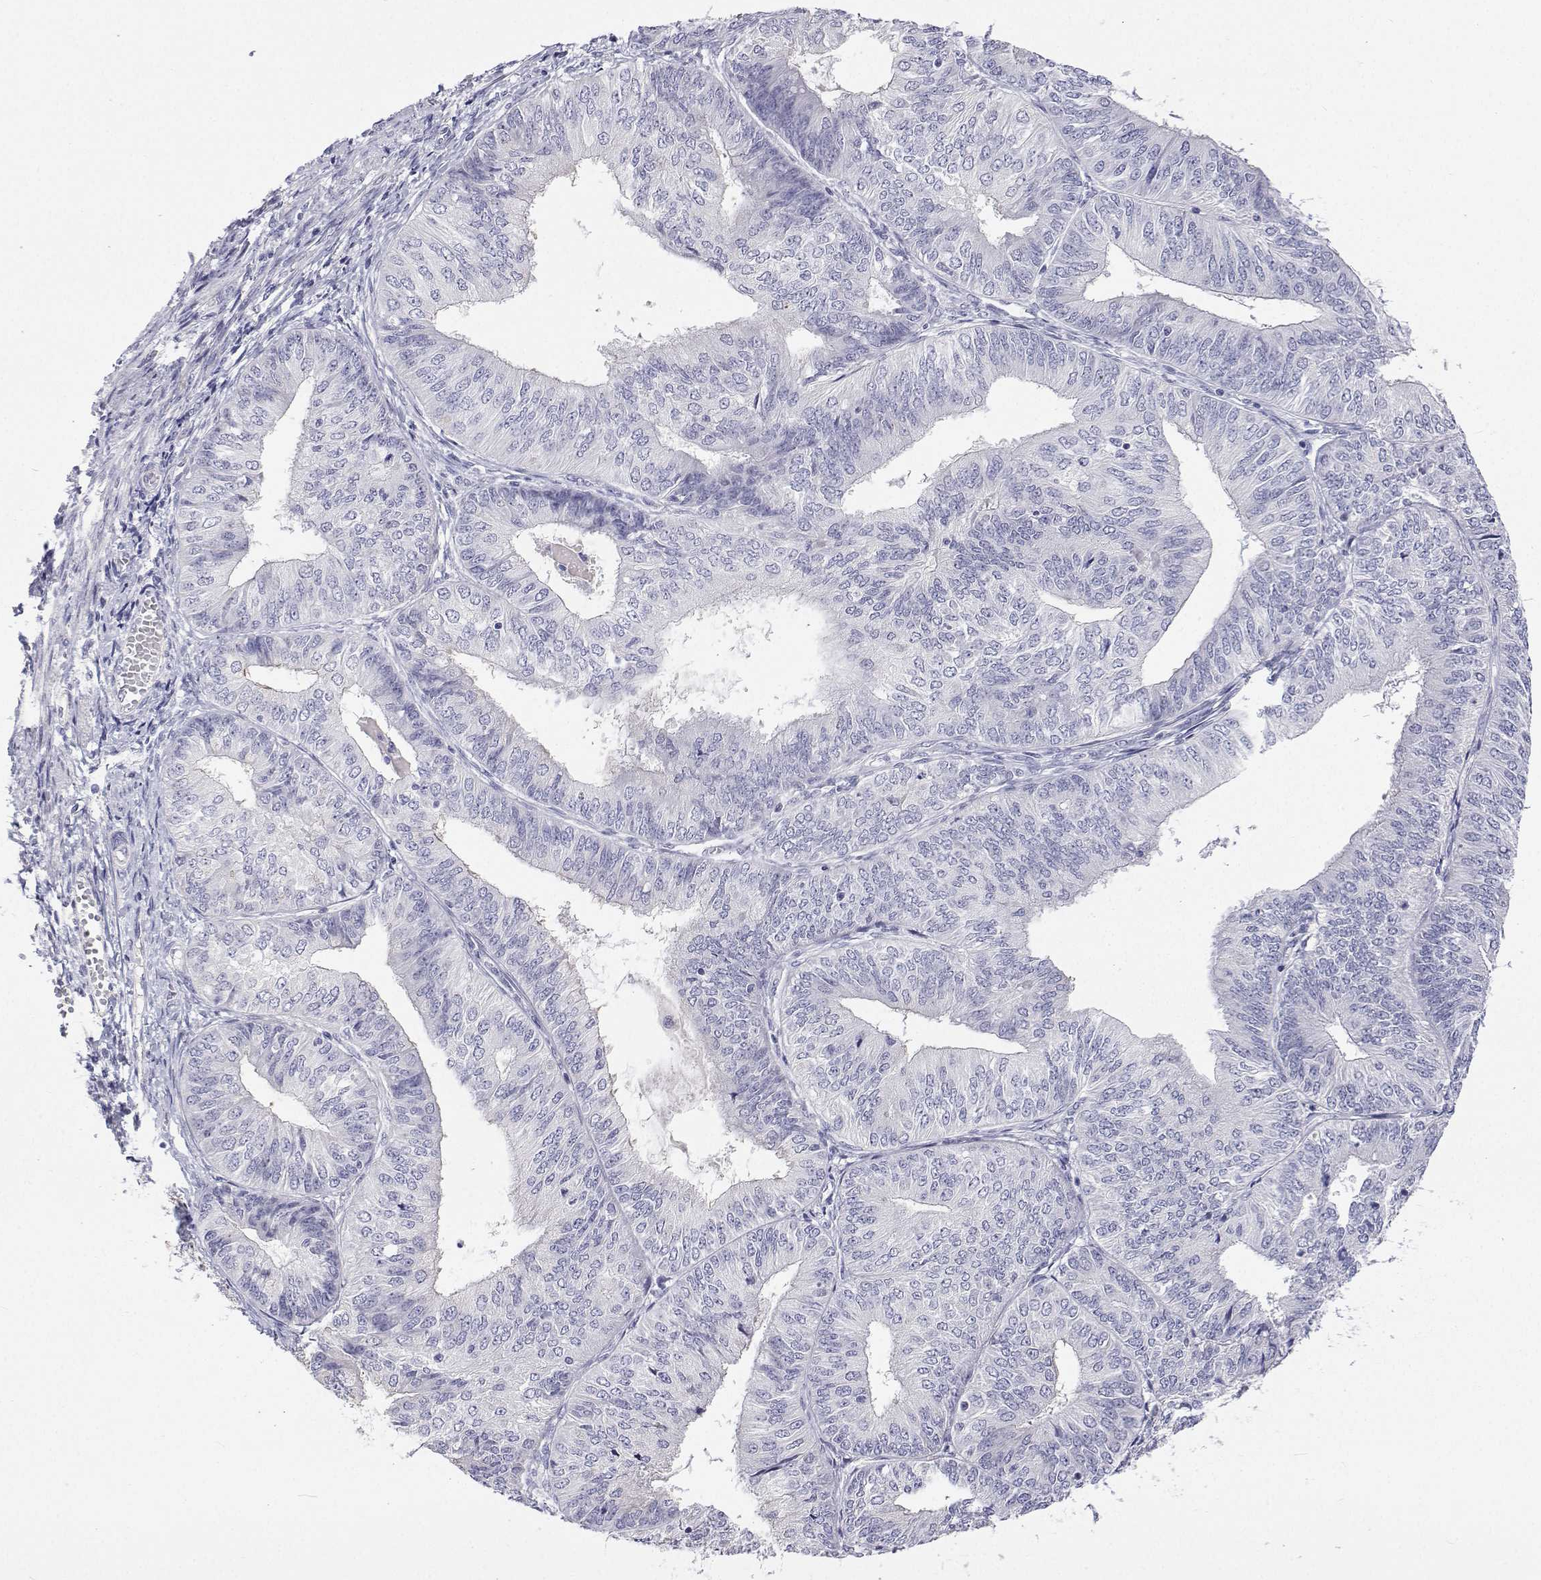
{"staining": {"intensity": "negative", "quantity": "none", "location": "none"}, "tissue": "endometrial cancer", "cell_type": "Tumor cells", "image_type": "cancer", "snomed": [{"axis": "morphology", "description": "Adenocarcinoma, NOS"}, {"axis": "topography", "description": "Endometrium"}], "caption": "This is an immunohistochemistry histopathology image of endometrial cancer. There is no positivity in tumor cells.", "gene": "ANKRD65", "patient": {"sex": "female", "age": 58}}